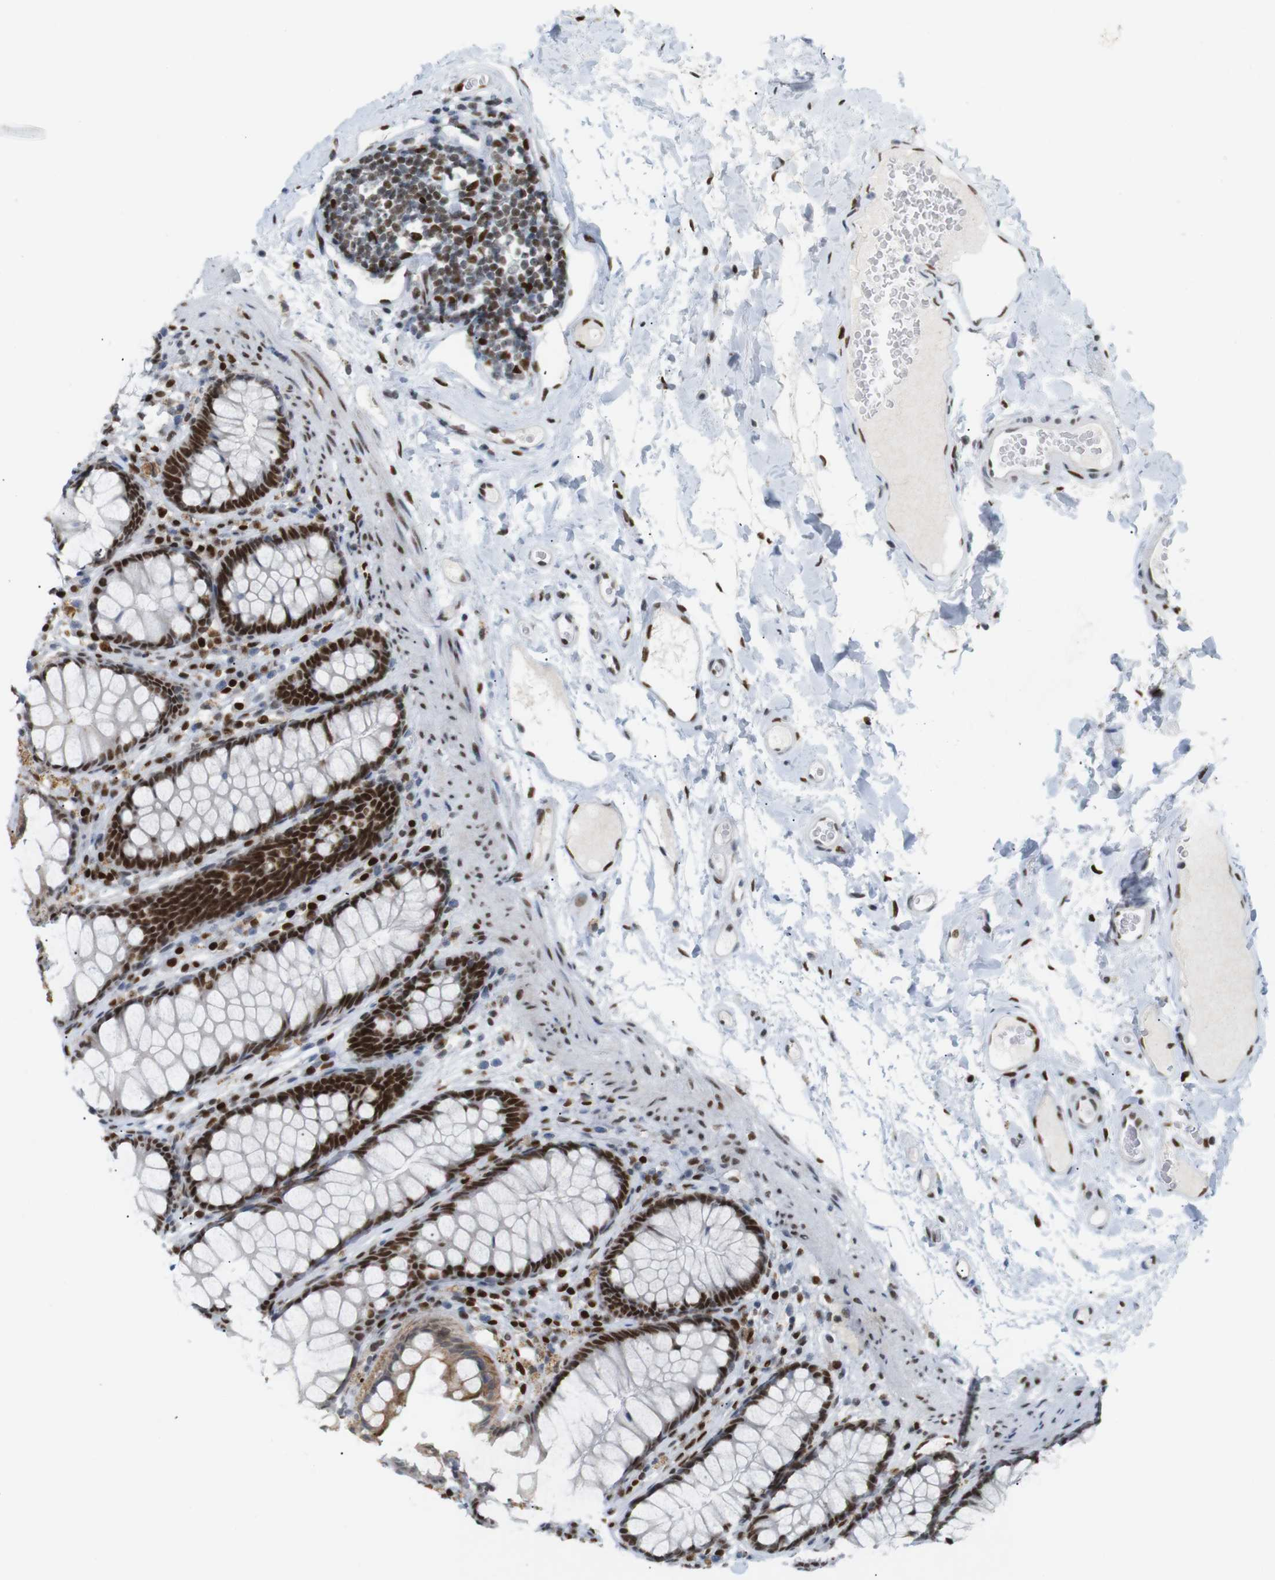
{"staining": {"intensity": "strong", "quantity": ">75%", "location": "nuclear"}, "tissue": "colon", "cell_type": "Endothelial cells", "image_type": "normal", "snomed": [{"axis": "morphology", "description": "Normal tissue, NOS"}, {"axis": "topography", "description": "Colon"}], "caption": "Colon stained with immunohistochemistry reveals strong nuclear expression in about >75% of endothelial cells.", "gene": "RIOX2", "patient": {"sex": "female", "age": 55}}